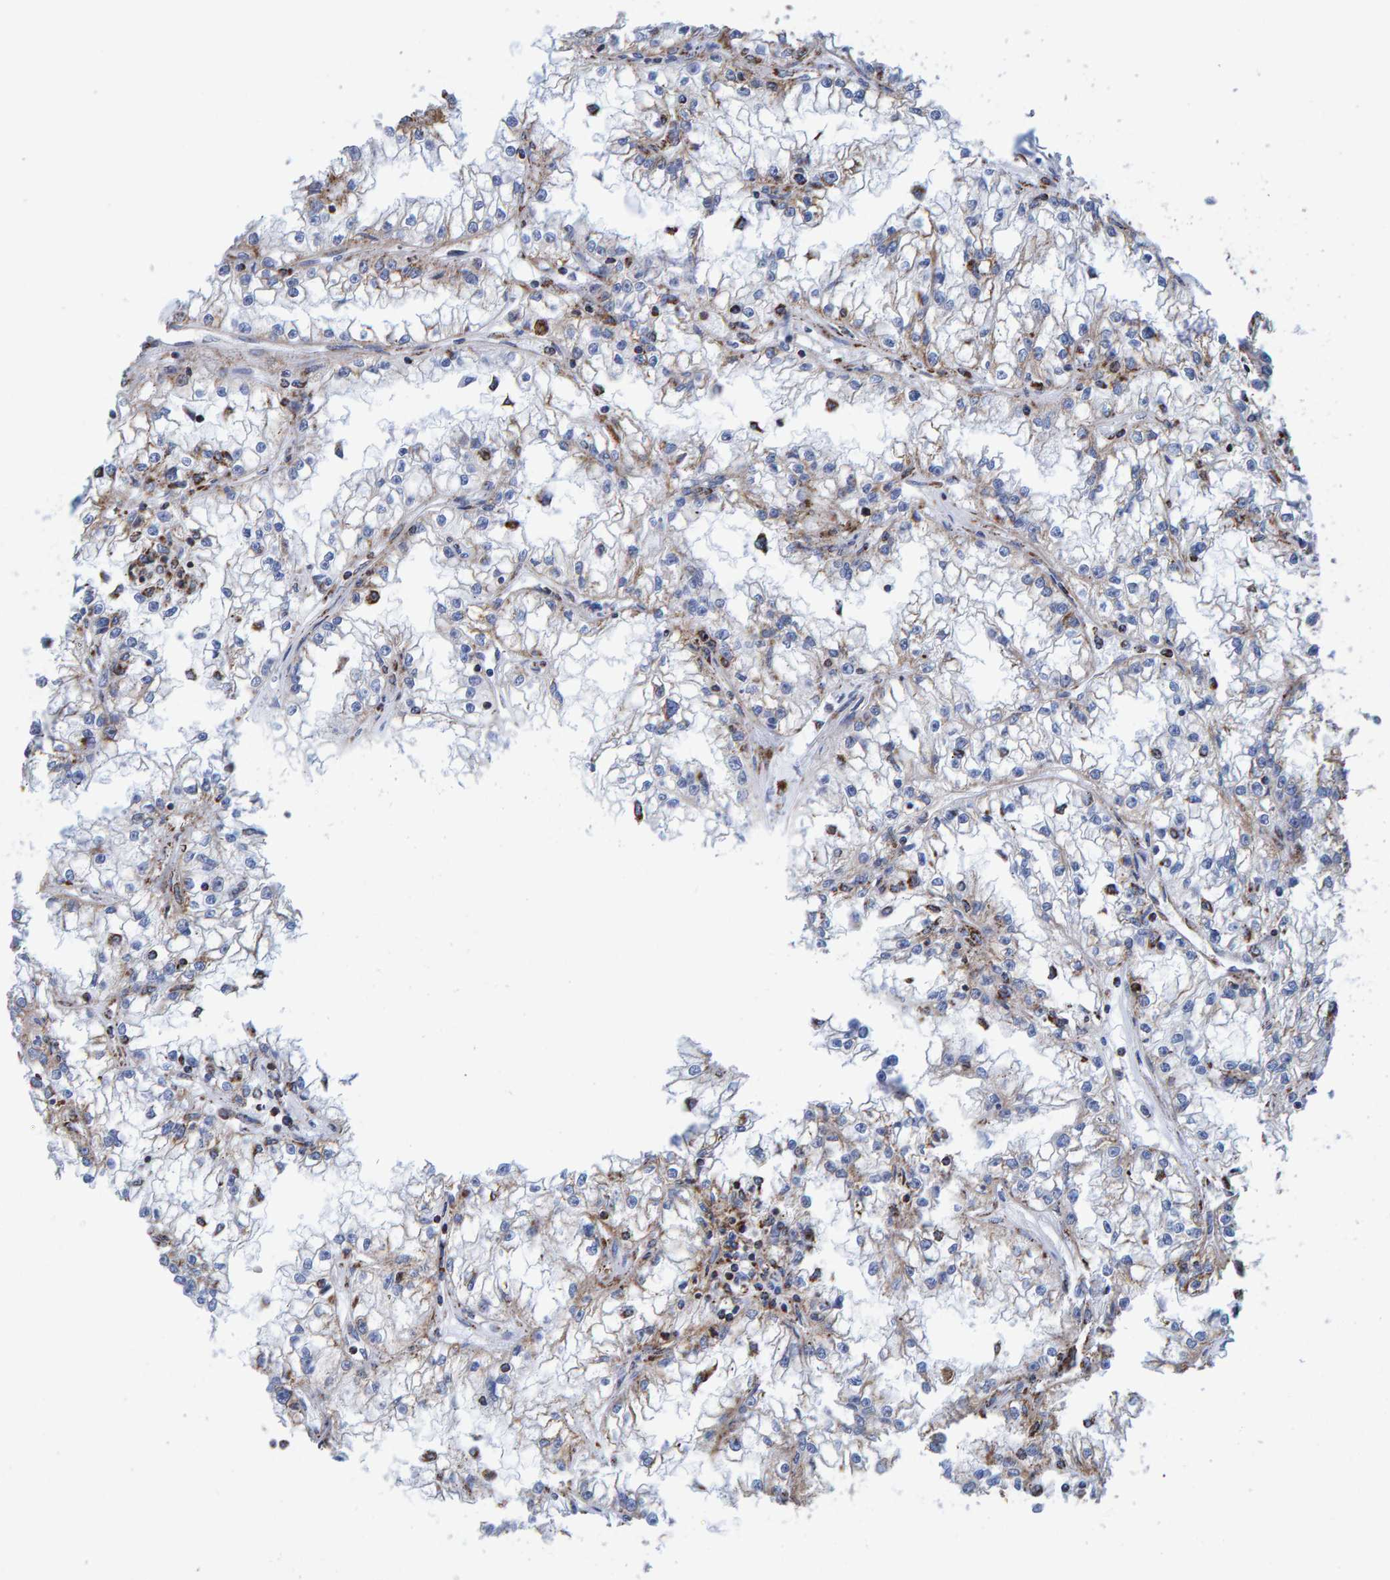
{"staining": {"intensity": "weak", "quantity": "<25%", "location": "cytoplasmic/membranous"}, "tissue": "renal cancer", "cell_type": "Tumor cells", "image_type": "cancer", "snomed": [{"axis": "morphology", "description": "Adenocarcinoma, NOS"}, {"axis": "topography", "description": "Kidney"}], "caption": "The micrograph displays no staining of tumor cells in adenocarcinoma (renal).", "gene": "ENSG00000262660", "patient": {"sex": "male", "age": 56}}